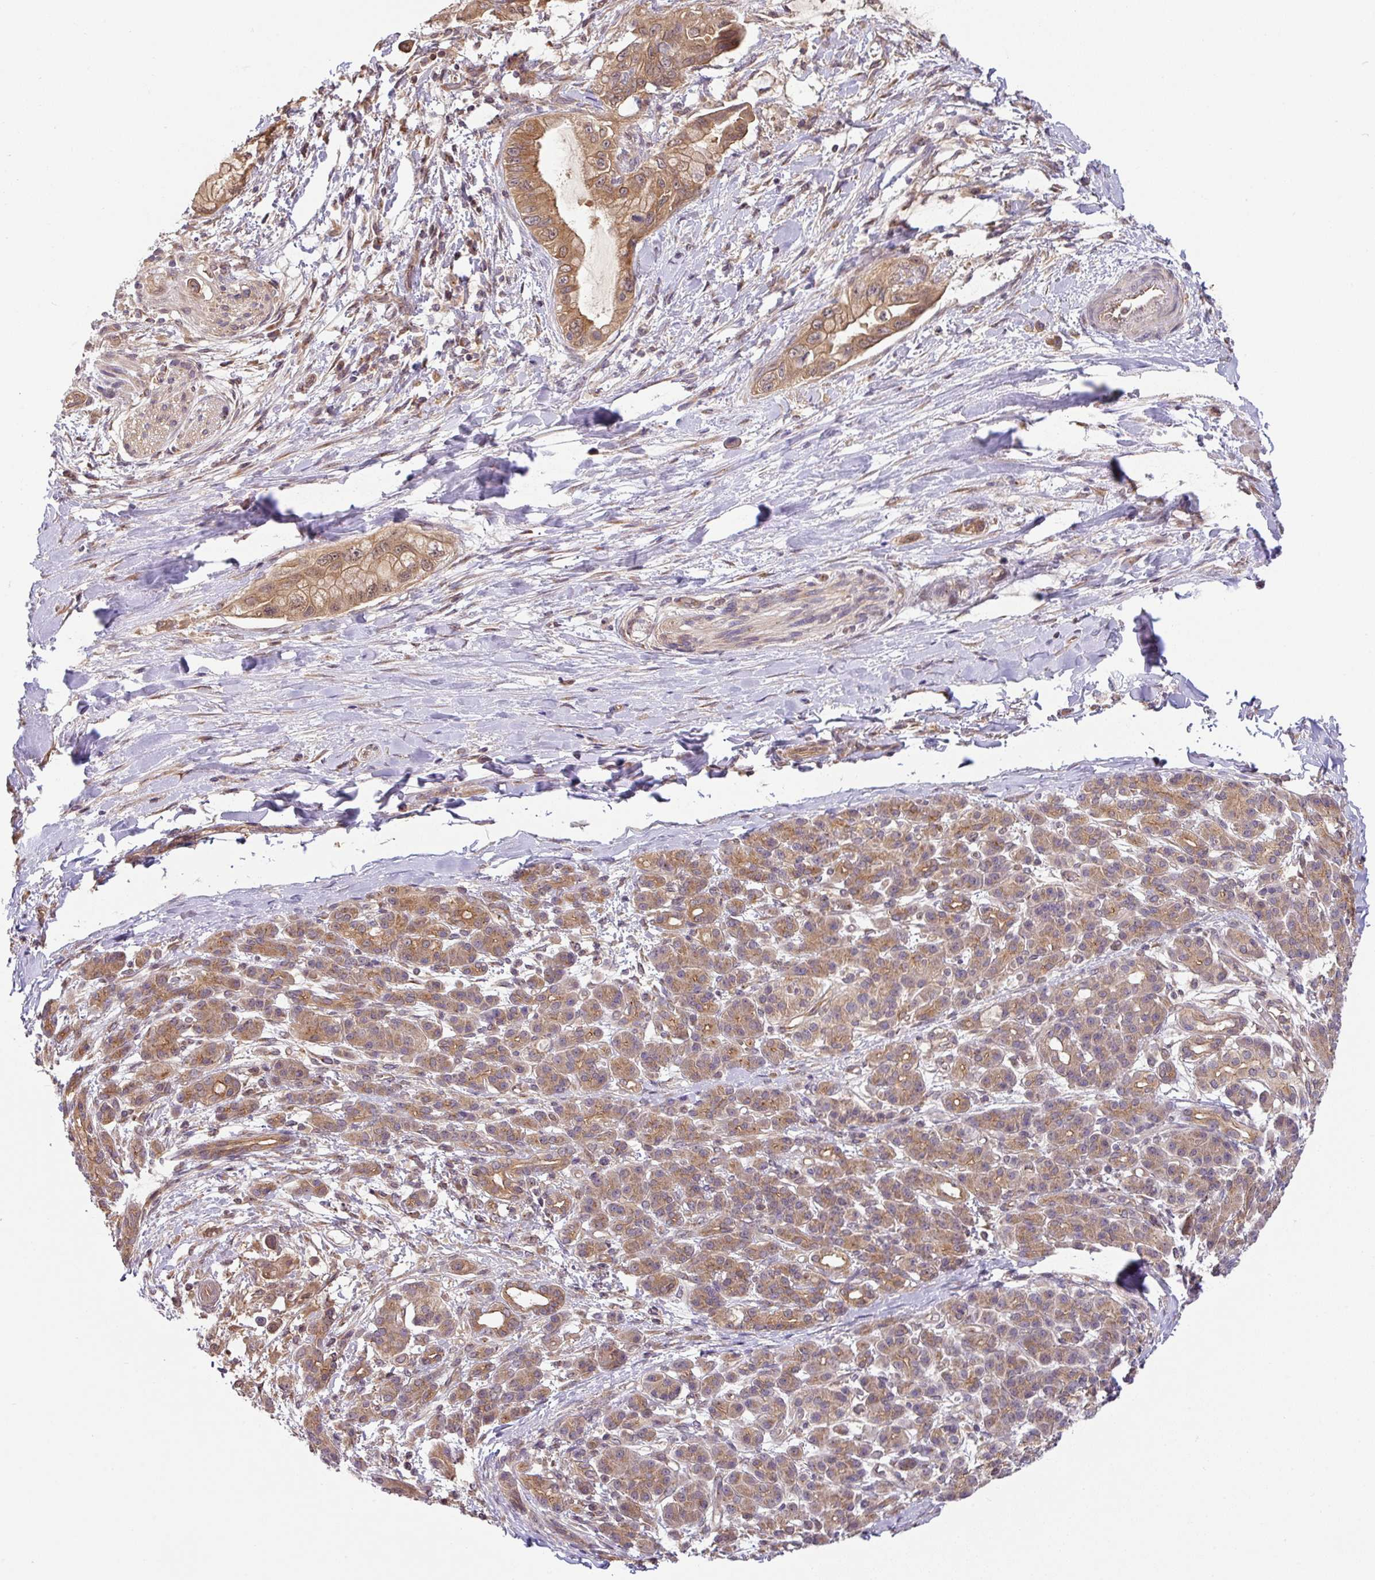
{"staining": {"intensity": "moderate", "quantity": "25%-75%", "location": "cytoplasmic/membranous"}, "tissue": "pancreatic cancer", "cell_type": "Tumor cells", "image_type": "cancer", "snomed": [{"axis": "morphology", "description": "Adenocarcinoma, NOS"}, {"axis": "topography", "description": "Pancreas"}], "caption": "This is an image of immunohistochemistry staining of pancreatic cancer, which shows moderate positivity in the cytoplasmic/membranous of tumor cells.", "gene": "SHB", "patient": {"sex": "male", "age": 48}}